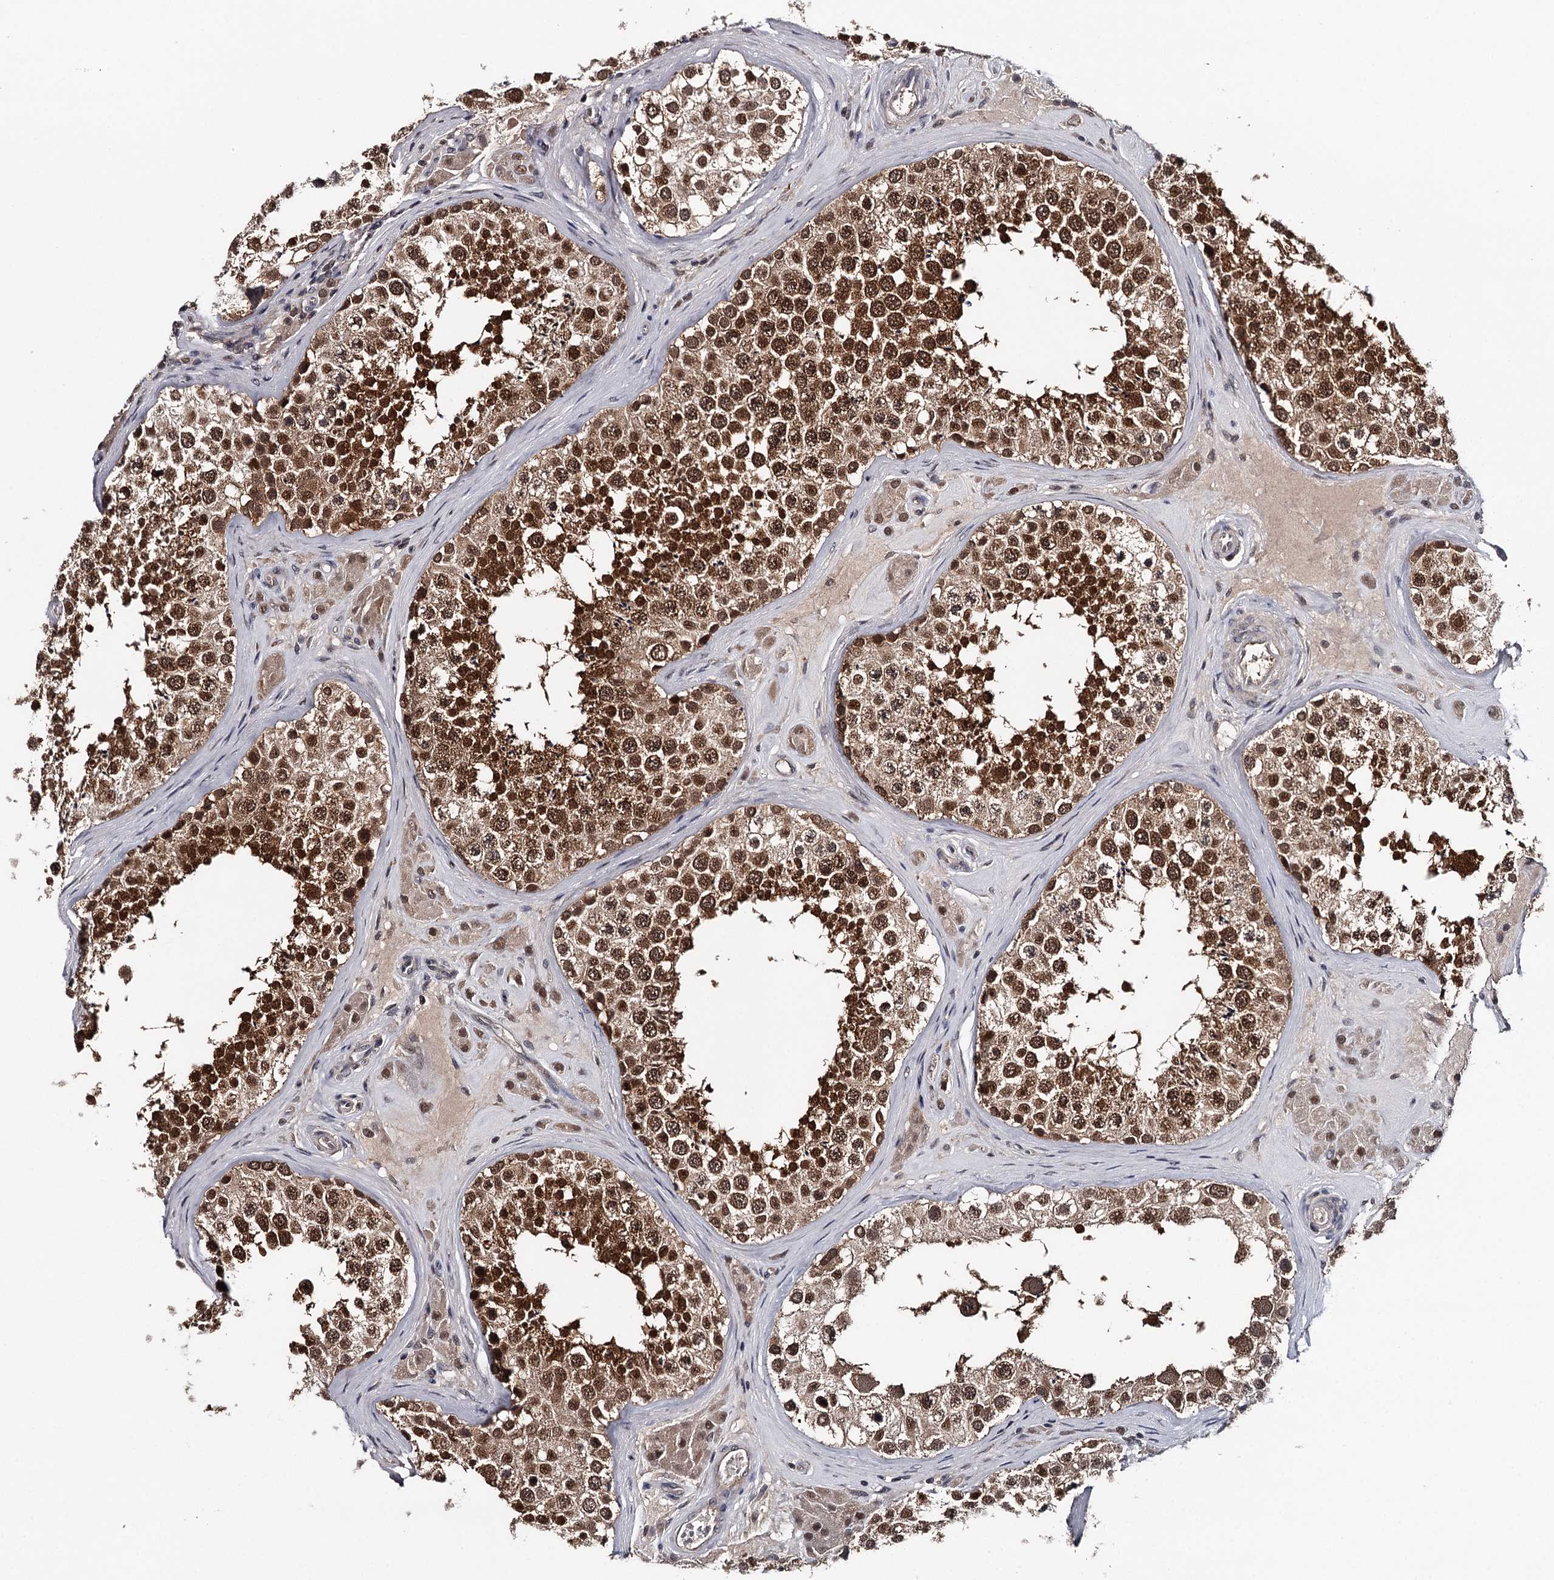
{"staining": {"intensity": "strong", "quantity": ">75%", "location": "cytoplasmic/membranous,nuclear"}, "tissue": "testis", "cell_type": "Cells in seminiferous ducts", "image_type": "normal", "snomed": [{"axis": "morphology", "description": "Normal tissue, NOS"}, {"axis": "topography", "description": "Testis"}], "caption": "A brown stain highlights strong cytoplasmic/membranous,nuclear expression of a protein in cells in seminiferous ducts of unremarkable testis. (brown staining indicates protein expression, while blue staining denotes nuclei).", "gene": "GTSF1", "patient": {"sex": "male", "age": 46}}